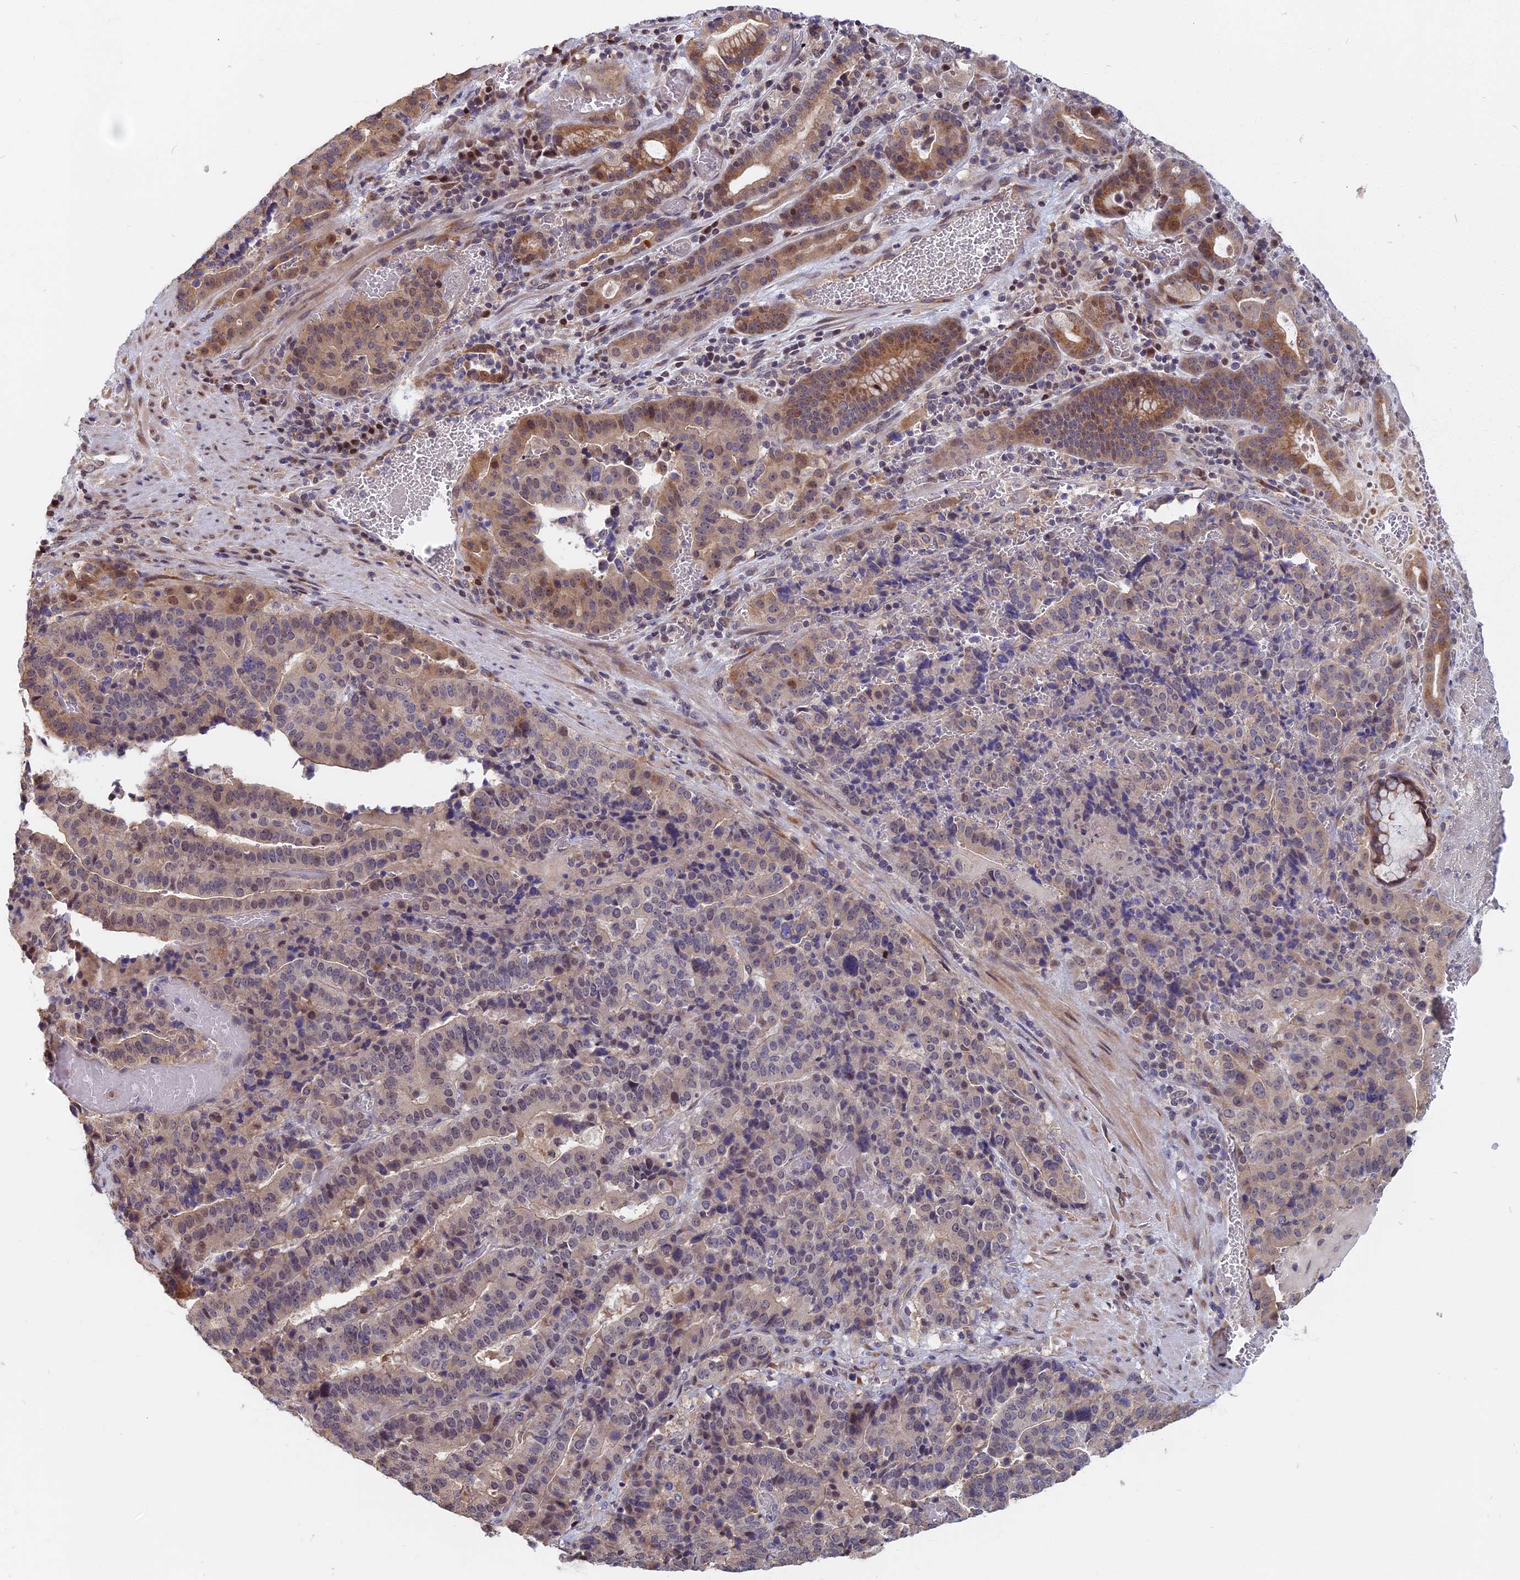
{"staining": {"intensity": "weak", "quantity": "<25%", "location": "cytoplasmic/membranous,nuclear"}, "tissue": "stomach cancer", "cell_type": "Tumor cells", "image_type": "cancer", "snomed": [{"axis": "morphology", "description": "Adenocarcinoma, NOS"}, {"axis": "topography", "description": "Stomach"}], "caption": "High power microscopy histopathology image of an IHC micrograph of stomach cancer (adenocarcinoma), revealing no significant positivity in tumor cells. (Stains: DAB immunohistochemistry with hematoxylin counter stain, Microscopy: brightfield microscopy at high magnification).", "gene": "CCDC113", "patient": {"sex": "male", "age": 48}}